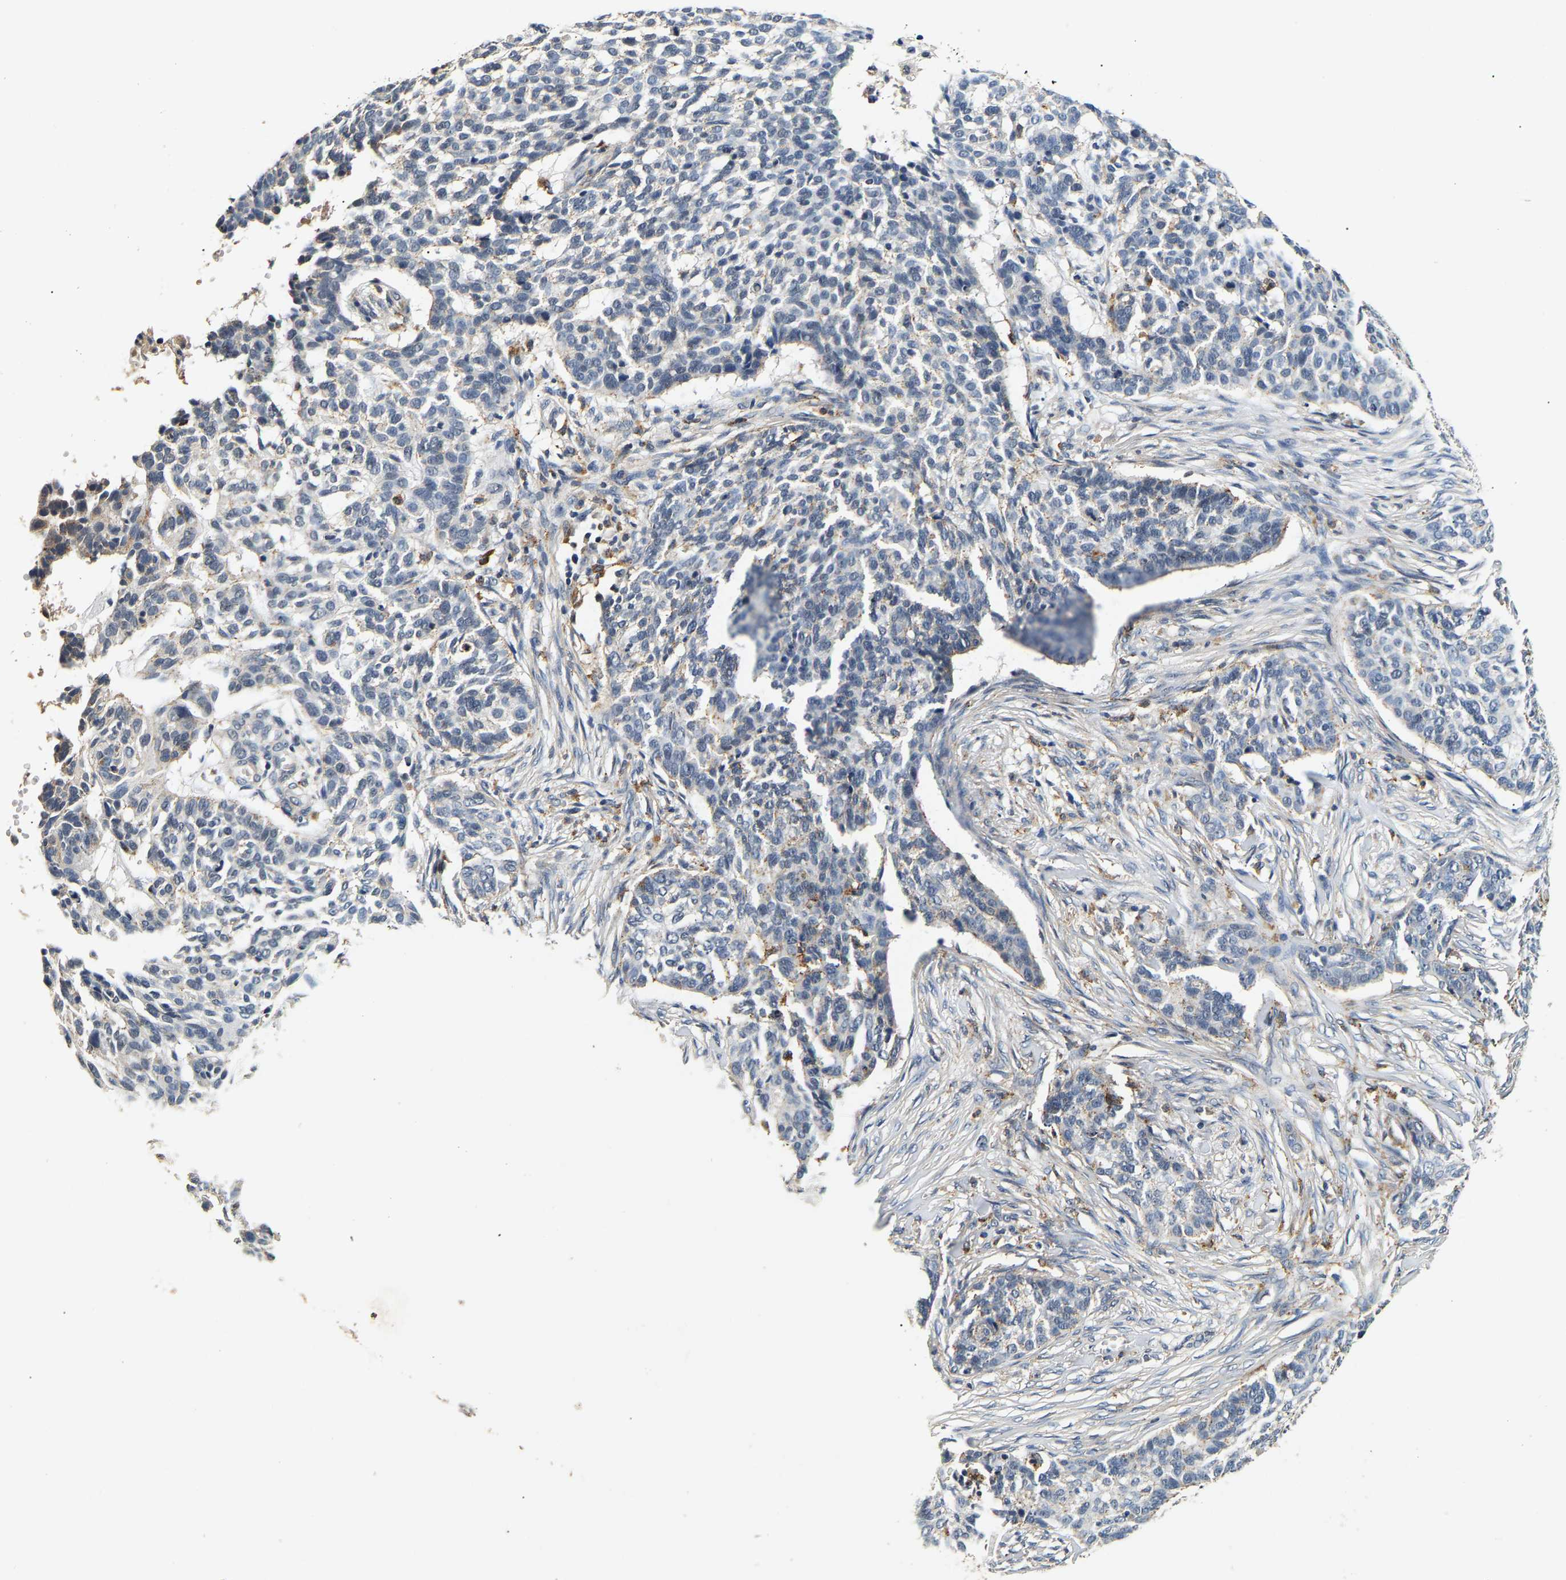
{"staining": {"intensity": "weak", "quantity": "<25%", "location": "cytoplasmic/membranous"}, "tissue": "skin cancer", "cell_type": "Tumor cells", "image_type": "cancer", "snomed": [{"axis": "morphology", "description": "Basal cell carcinoma"}, {"axis": "topography", "description": "Skin"}], "caption": "Immunohistochemical staining of human skin basal cell carcinoma reveals no significant staining in tumor cells.", "gene": "SMU1", "patient": {"sex": "male", "age": 85}}